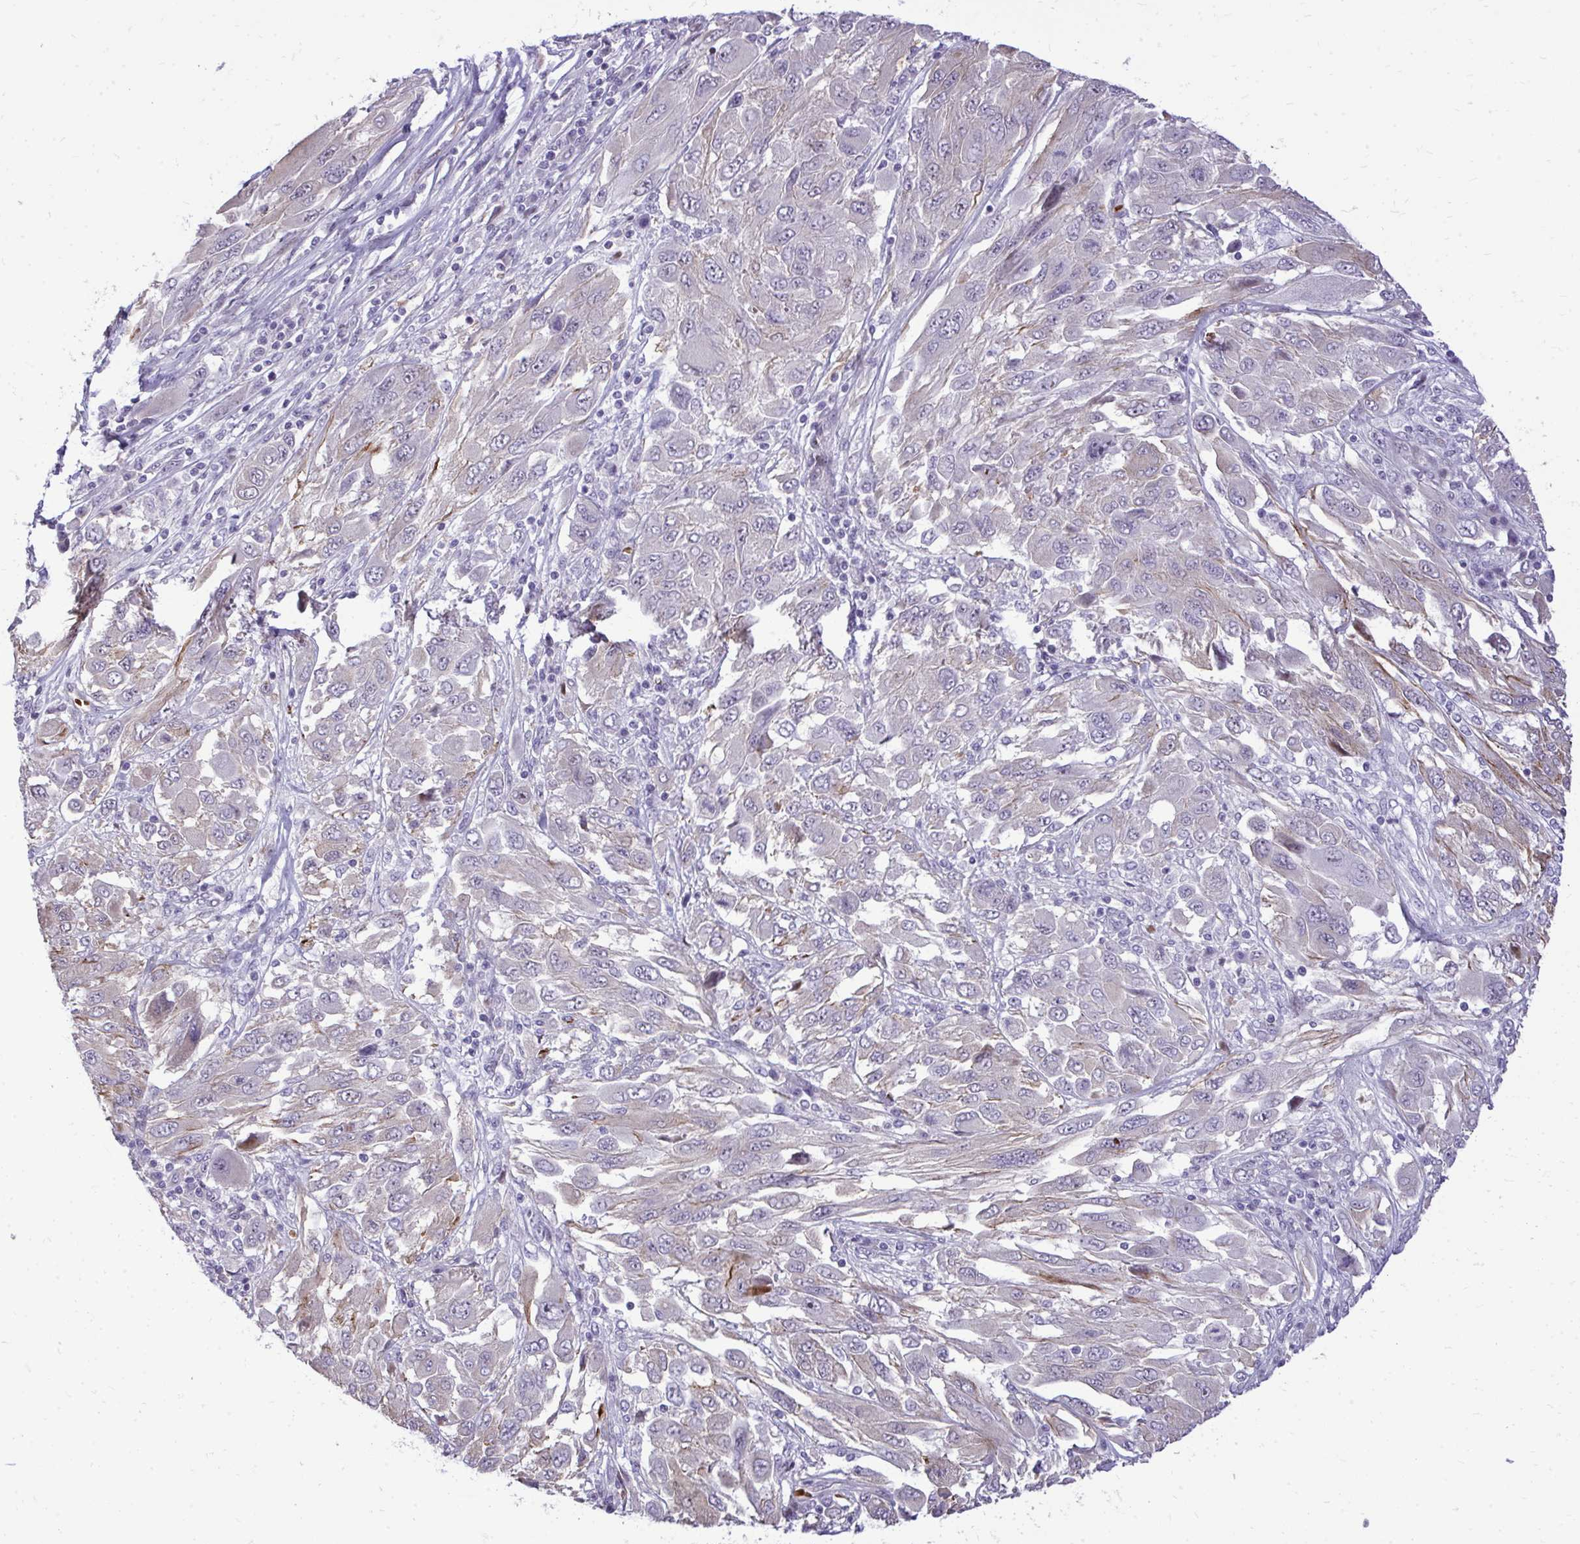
{"staining": {"intensity": "negative", "quantity": "none", "location": "none"}, "tissue": "melanoma", "cell_type": "Tumor cells", "image_type": "cancer", "snomed": [{"axis": "morphology", "description": "Malignant melanoma, NOS"}, {"axis": "topography", "description": "Skin"}], "caption": "Tumor cells show no significant protein staining in melanoma.", "gene": "DLX4", "patient": {"sex": "female", "age": 91}}